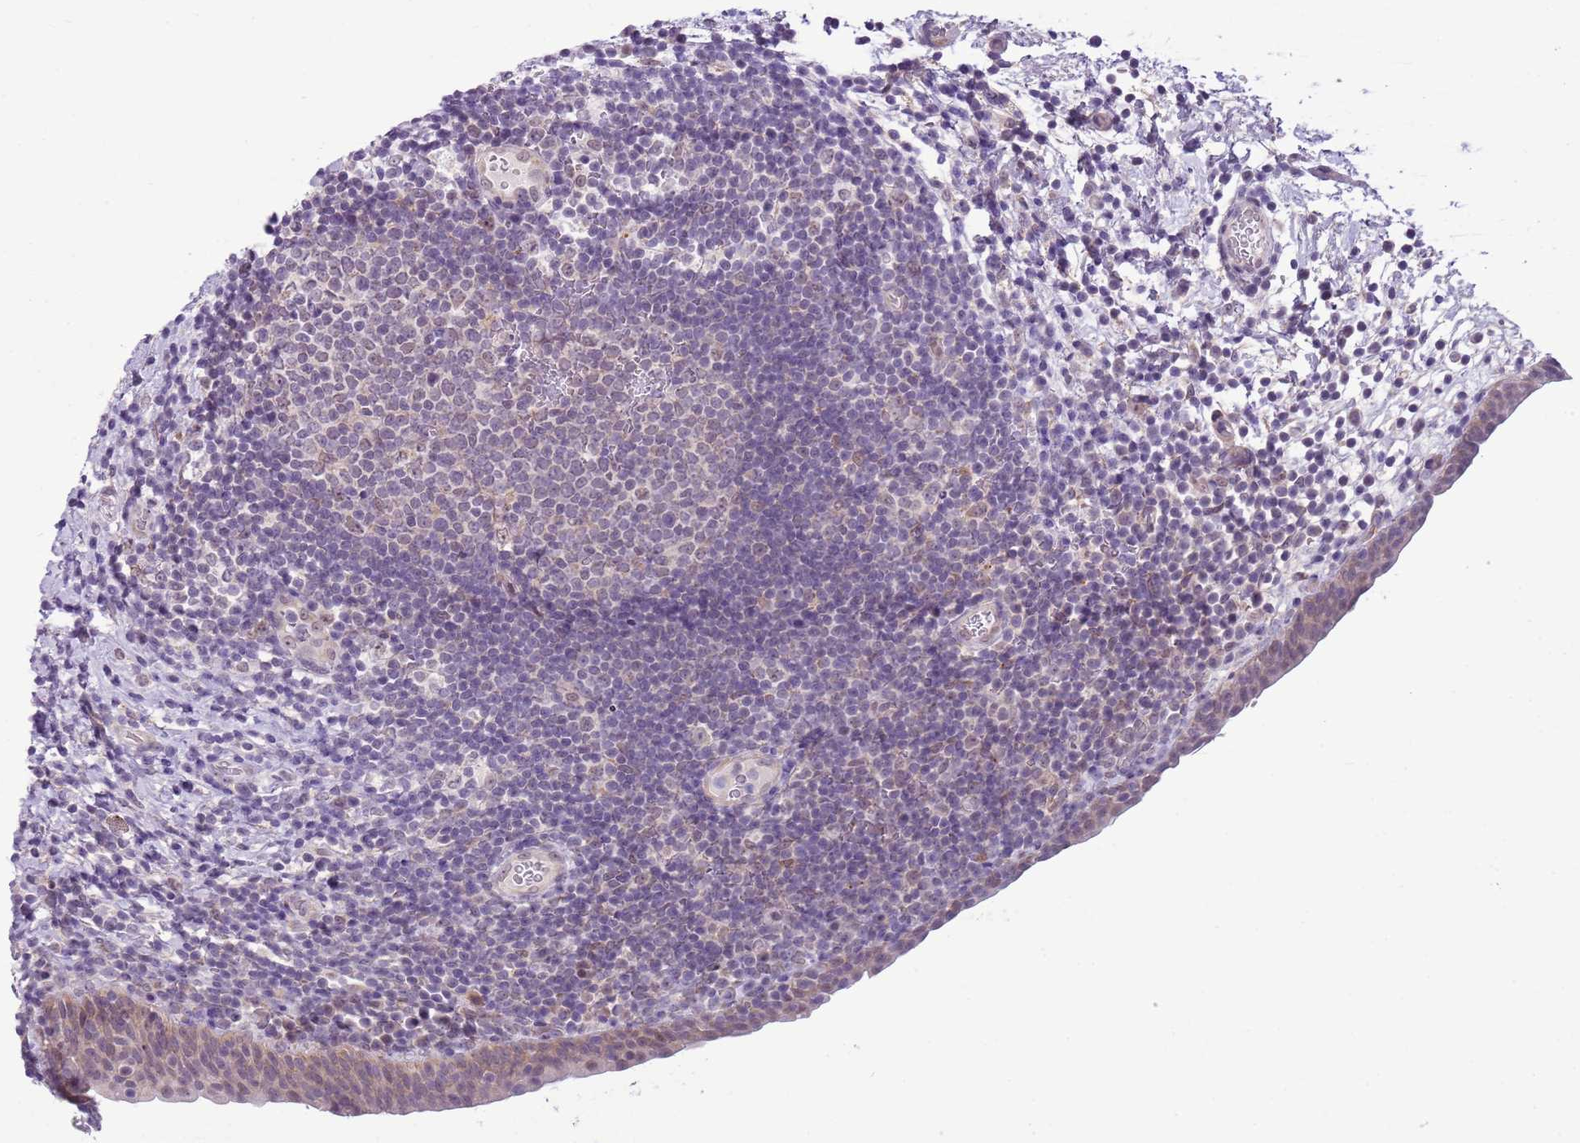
{"staining": {"intensity": "moderate", "quantity": "25%-75%", "location": "nuclear"}, "tissue": "urinary bladder", "cell_type": "Urothelial cells", "image_type": "normal", "snomed": [{"axis": "morphology", "description": "Normal tissue, NOS"}, {"axis": "topography", "description": "Urinary bladder"}], "caption": "Moderate nuclear positivity is seen in about 25%-75% of urothelial cells in unremarkable urinary bladder.", "gene": "FAM120C", "patient": {"sex": "male", "age": 83}}